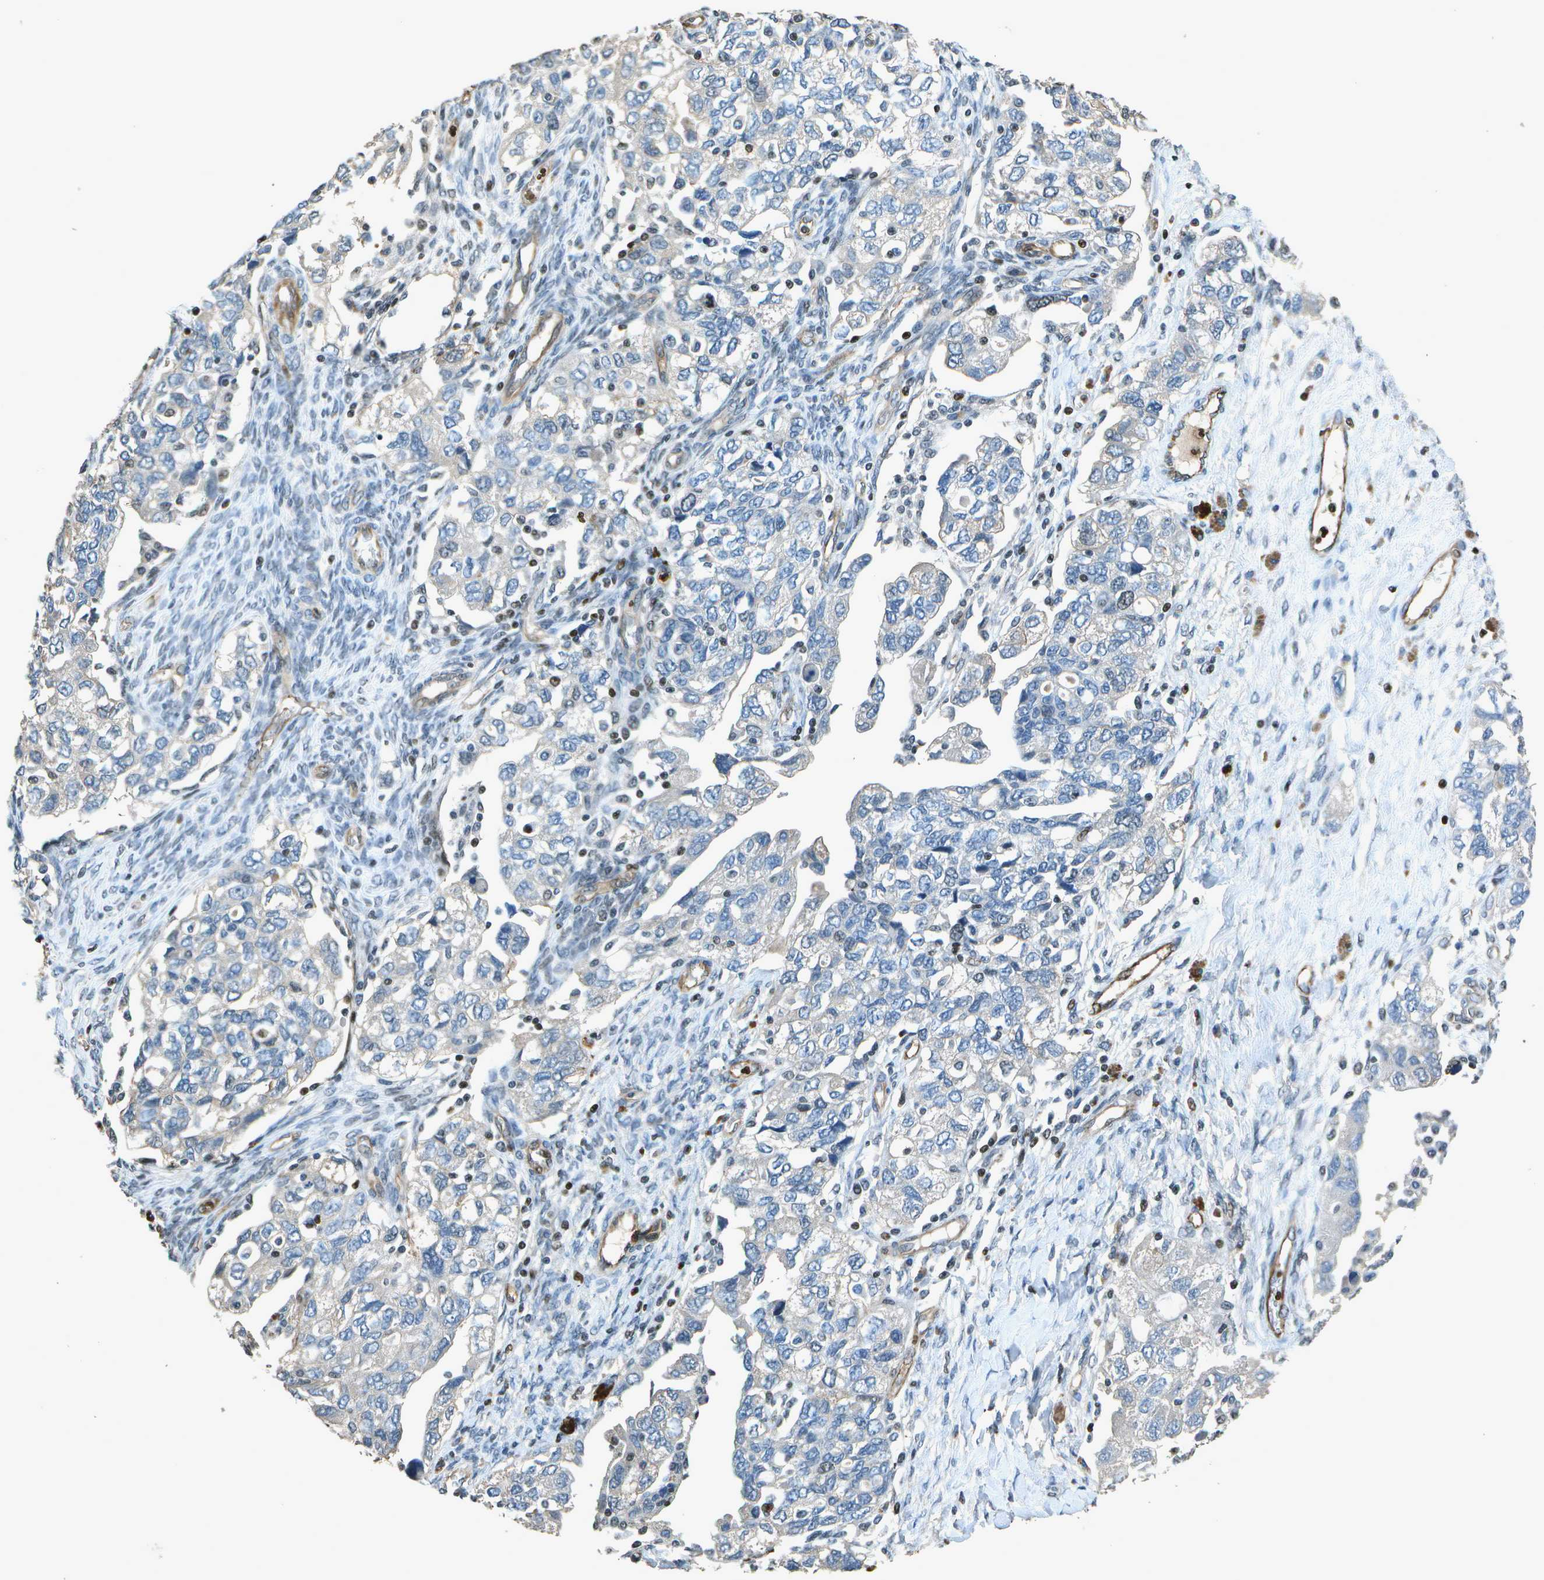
{"staining": {"intensity": "negative", "quantity": "none", "location": "none"}, "tissue": "ovarian cancer", "cell_type": "Tumor cells", "image_type": "cancer", "snomed": [{"axis": "morphology", "description": "Carcinoma, NOS"}, {"axis": "morphology", "description": "Cystadenocarcinoma, serous, NOS"}, {"axis": "topography", "description": "Ovary"}], "caption": "This image is of ovarian carcinoma stained with immunohistochemistry to label a protein in brown with the nuclei are counter-stained blue. There is no staining in tumor cells.", "gene": "PDLIM1", "patient": {"sex": "female", "age": 69}}